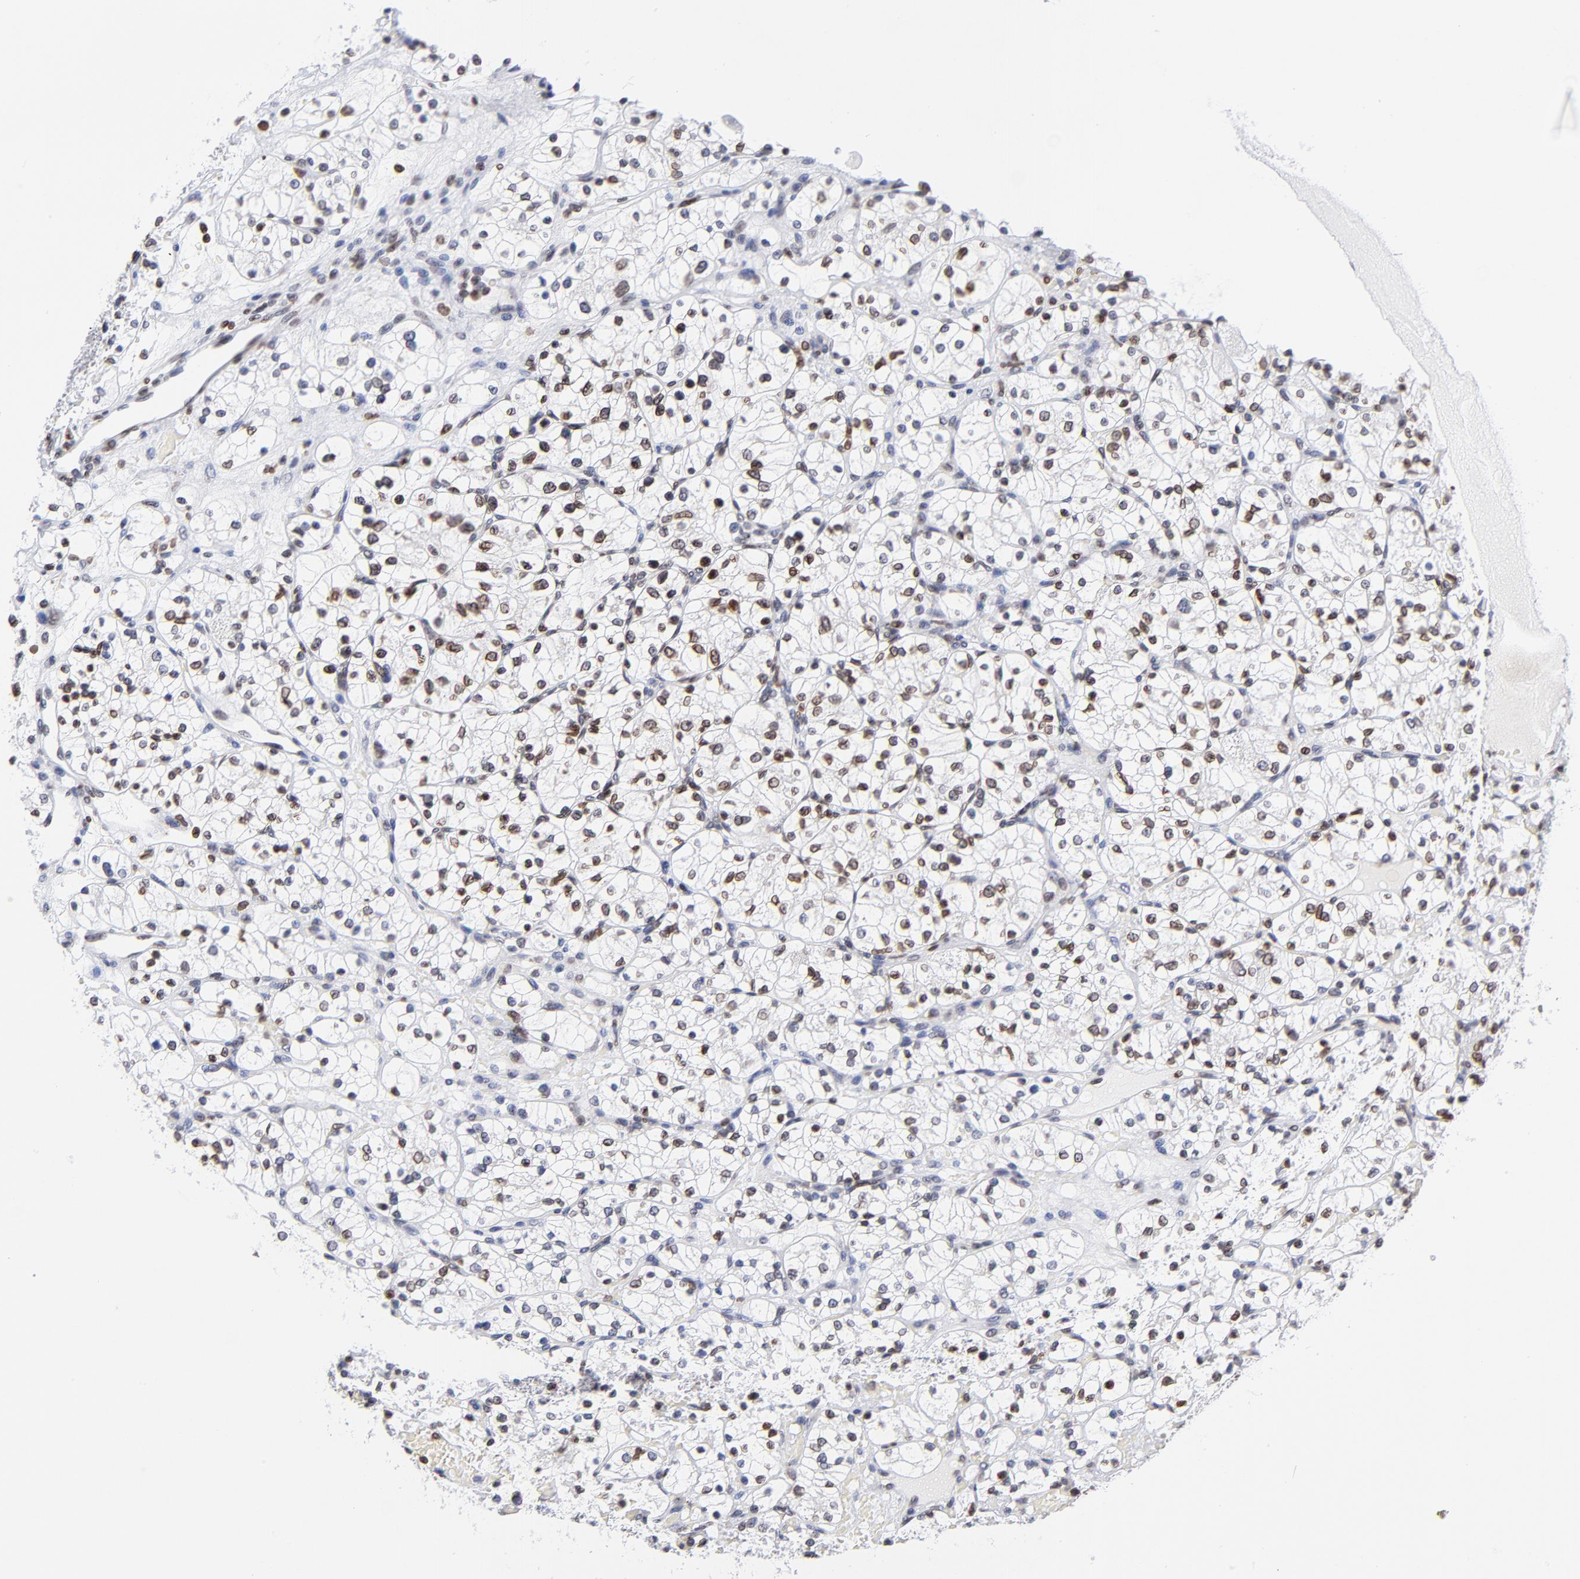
{"staining": {"intensity": "moderate", "quantity": "<25%", "location": "cytoplasmic/membranous,nuclear"}, "tissue": "renal cancer", "cell_type": "Tumor cells", "image_type": "cancer", "snomed": [{"axis": "morphology", "description": "Adenocarcinoma, NOS"}, {"axis": "topography", "description": "Kidney"}], "caption": "Renal cancer stained with DAB (3,3'-diaminobenzidine) IHC exhibits low levels of moderate cytoplasmic/membranous and nuclear expression in about <25% of tumor cells.", "gene": "THAP7", "patient": {"sex": "female", "age": 60}}